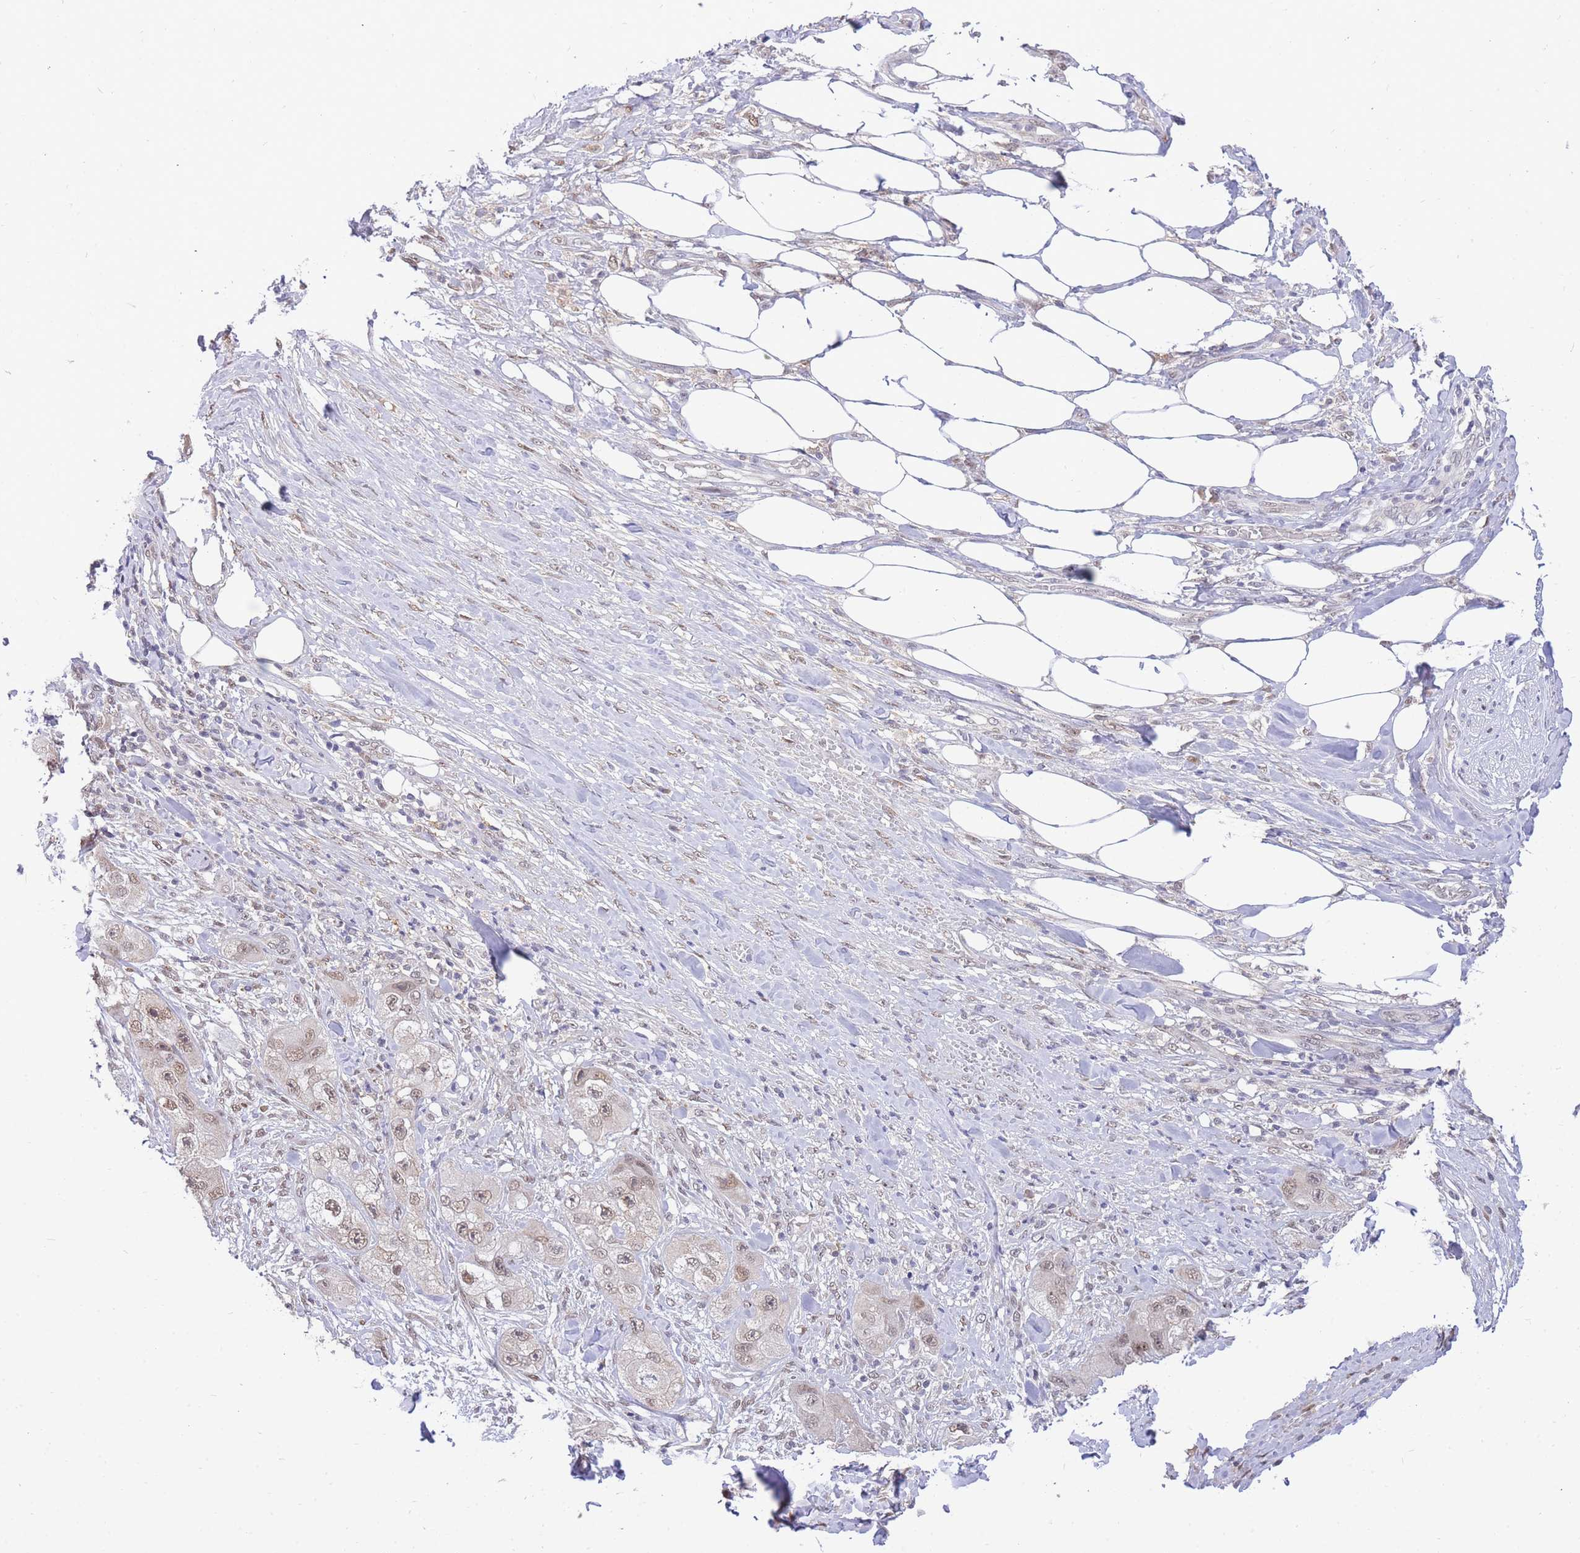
{"staining": {"intensity": "weak", "quantity": ">75%", "location": "nuclear"}, "tissue": "skin cancer", "cell_type": "Tumor cells", "image_type": "cancer", "snomed": [{"axis": "morphology", "description": "Squamous cell carcinoma, NOS"}, {"axis": "topography", "description": "Skin"}, {"axis": "topography", "description": "Subcutis"}], "caption": "Human skin cancer (squamous cell carcinoma) stained for a protein (brown) exhibits weak nuclear positive staining in approximately >75% of tumor cells.", "gene": "PUS10", "patient": {"sex": "male", "age": 73}}